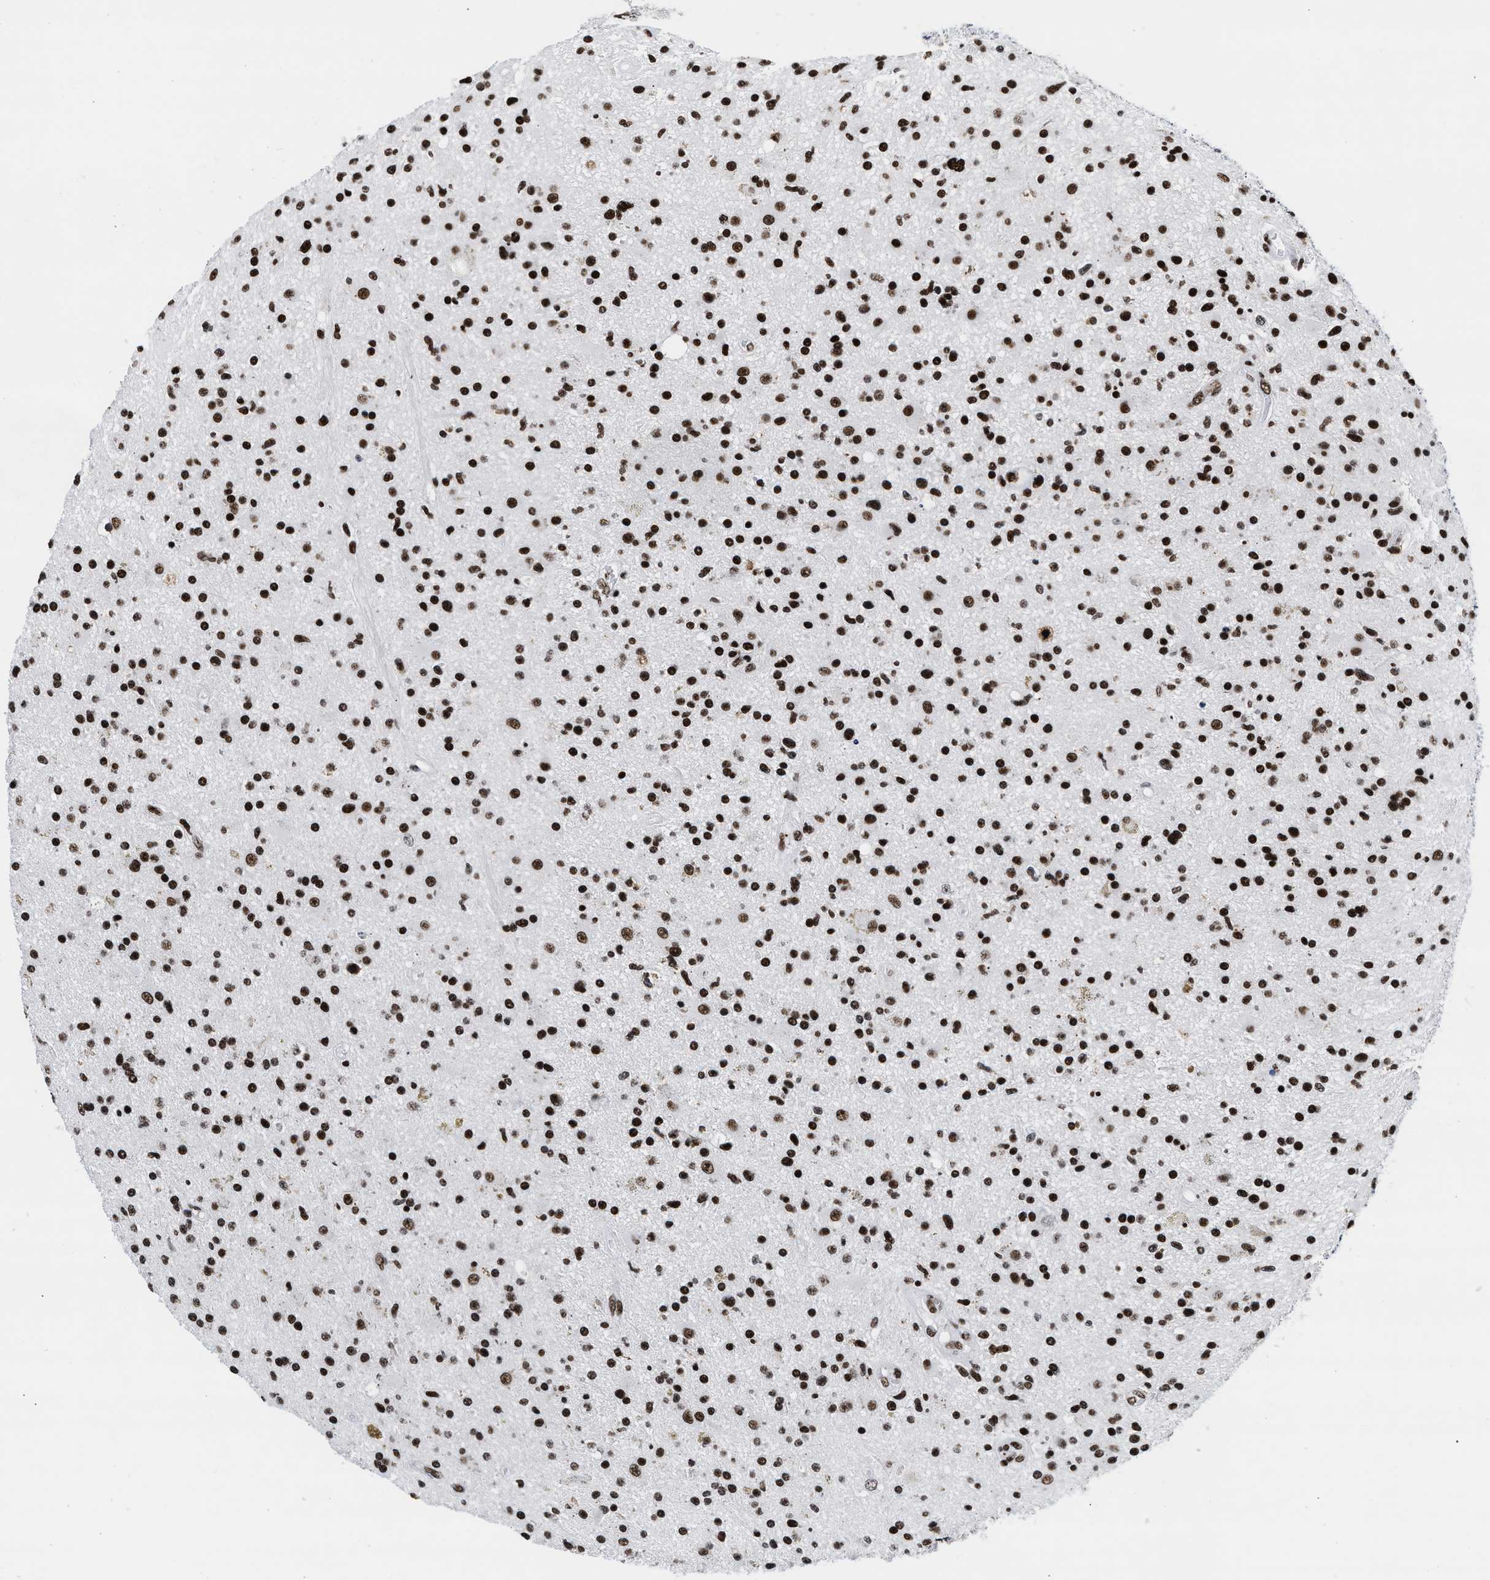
{"staining": {"intensity": "strong", "quantity": ">75%", "location": "nuclear"}, "tissue": "glioma", "cell_type": "Tumor cells", "image_type": "cancer", "snomed": [{"axis": "morphology", "description": "Glioma, malignant, High grade"}, {"axis": "topography", "description": "Brain"}], "caption": "An immunohistochemistry photomicrograph of neoplastic tissue is shown. Protein staining in brown highlights strong nuclear positivity in malignant glioma (high-grade) within tumor cells.", "gene": "RAD21", "patient": {"sex": "male", "age": 33}}